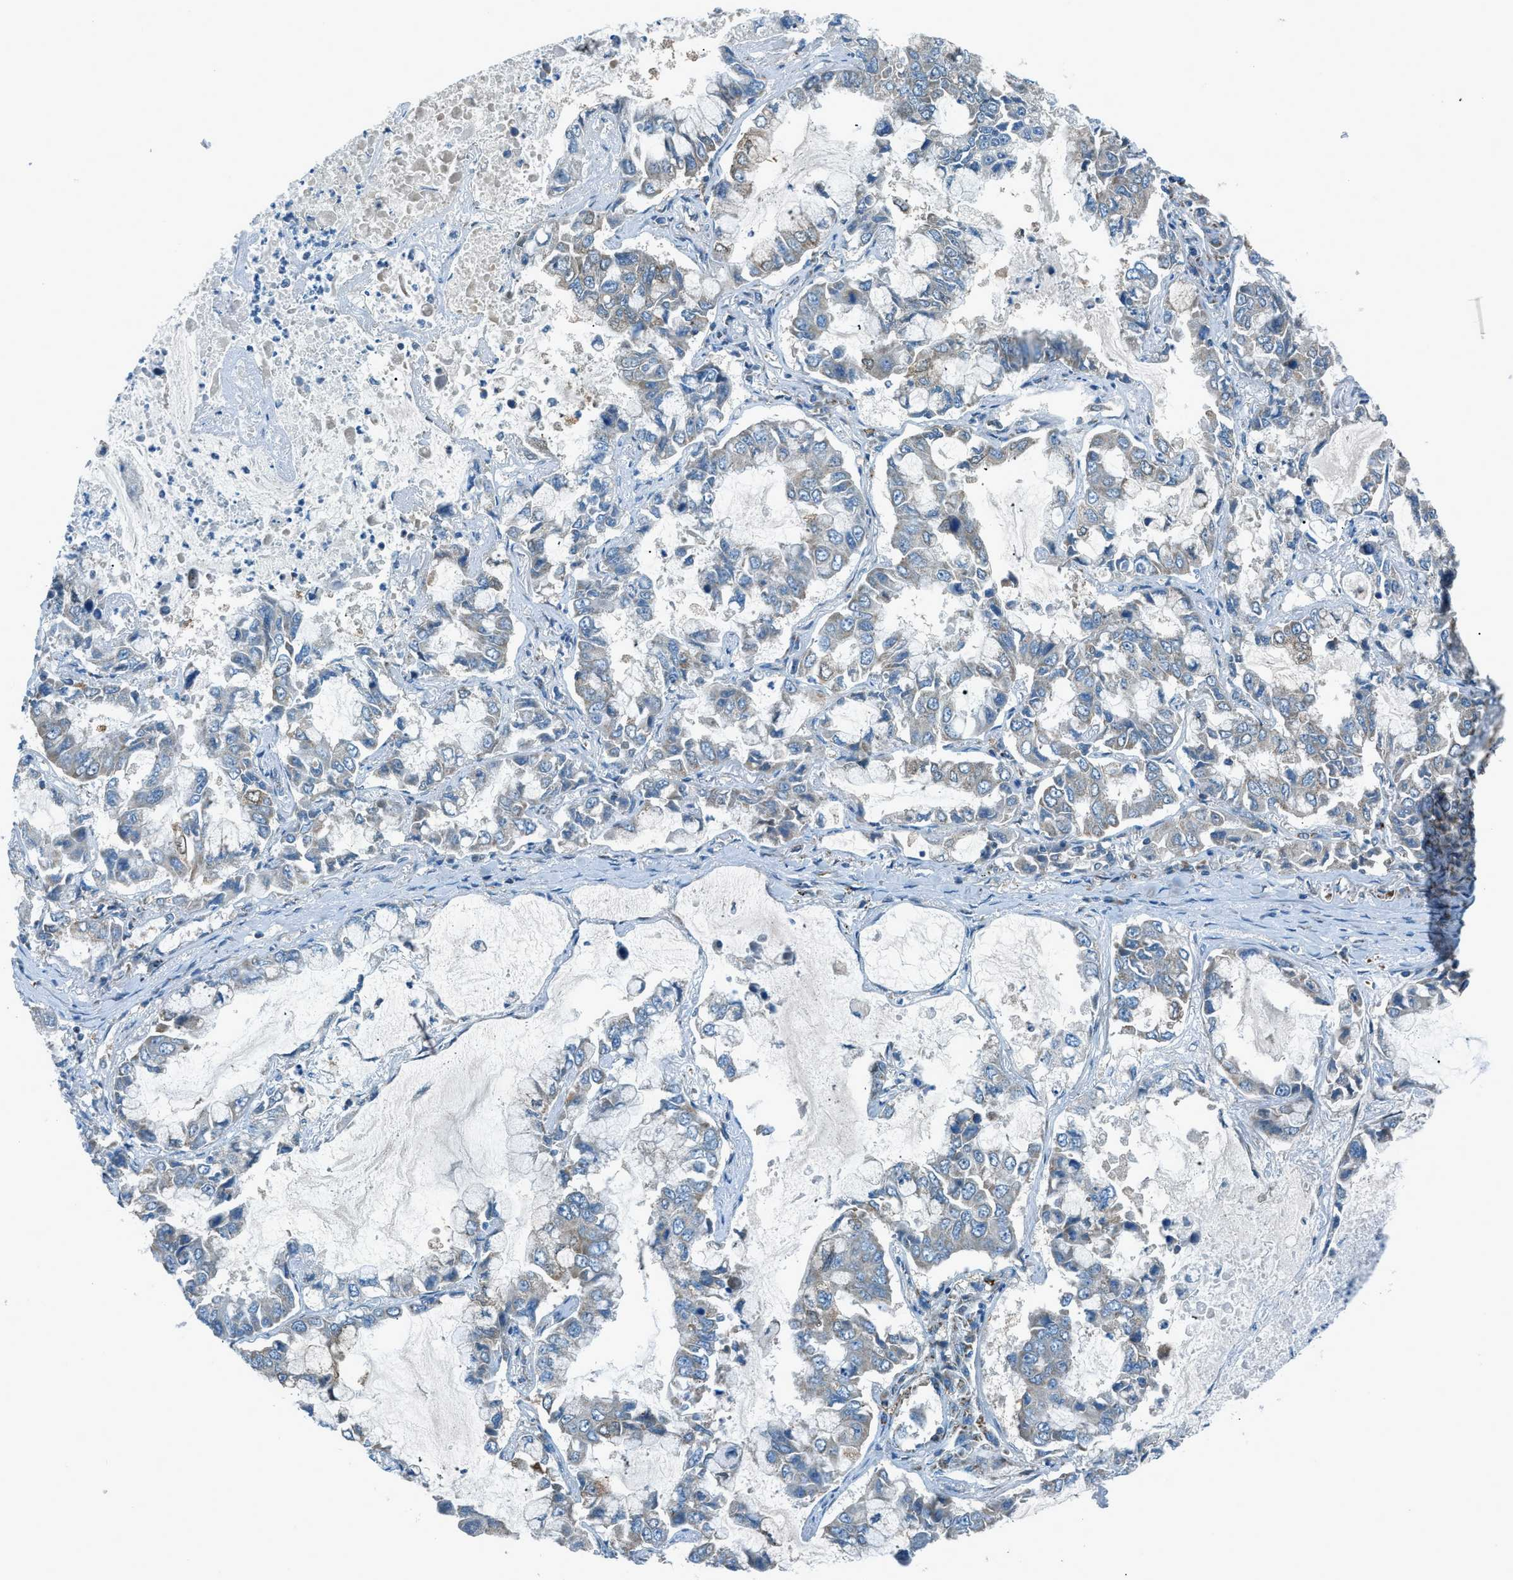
{"staining": {"intensity": "negative", "quantity": "none", "location": "none"}, "tissue": "lung cancer", "cell_type": "Tumor cells", "image_type": "cancer", "snomed": [{"axis": "morphology", "description": "Adenocarcinoma, NOS"}, {"axis": "topography", "description": "Lung"}], "caption": "Lung cancer (adenocarcinoma) was stained to show a protein in brown. There is no significant expression in tumor cells.", "gene": "PIGG", "patient": {"sex": "male", "age": 64}}